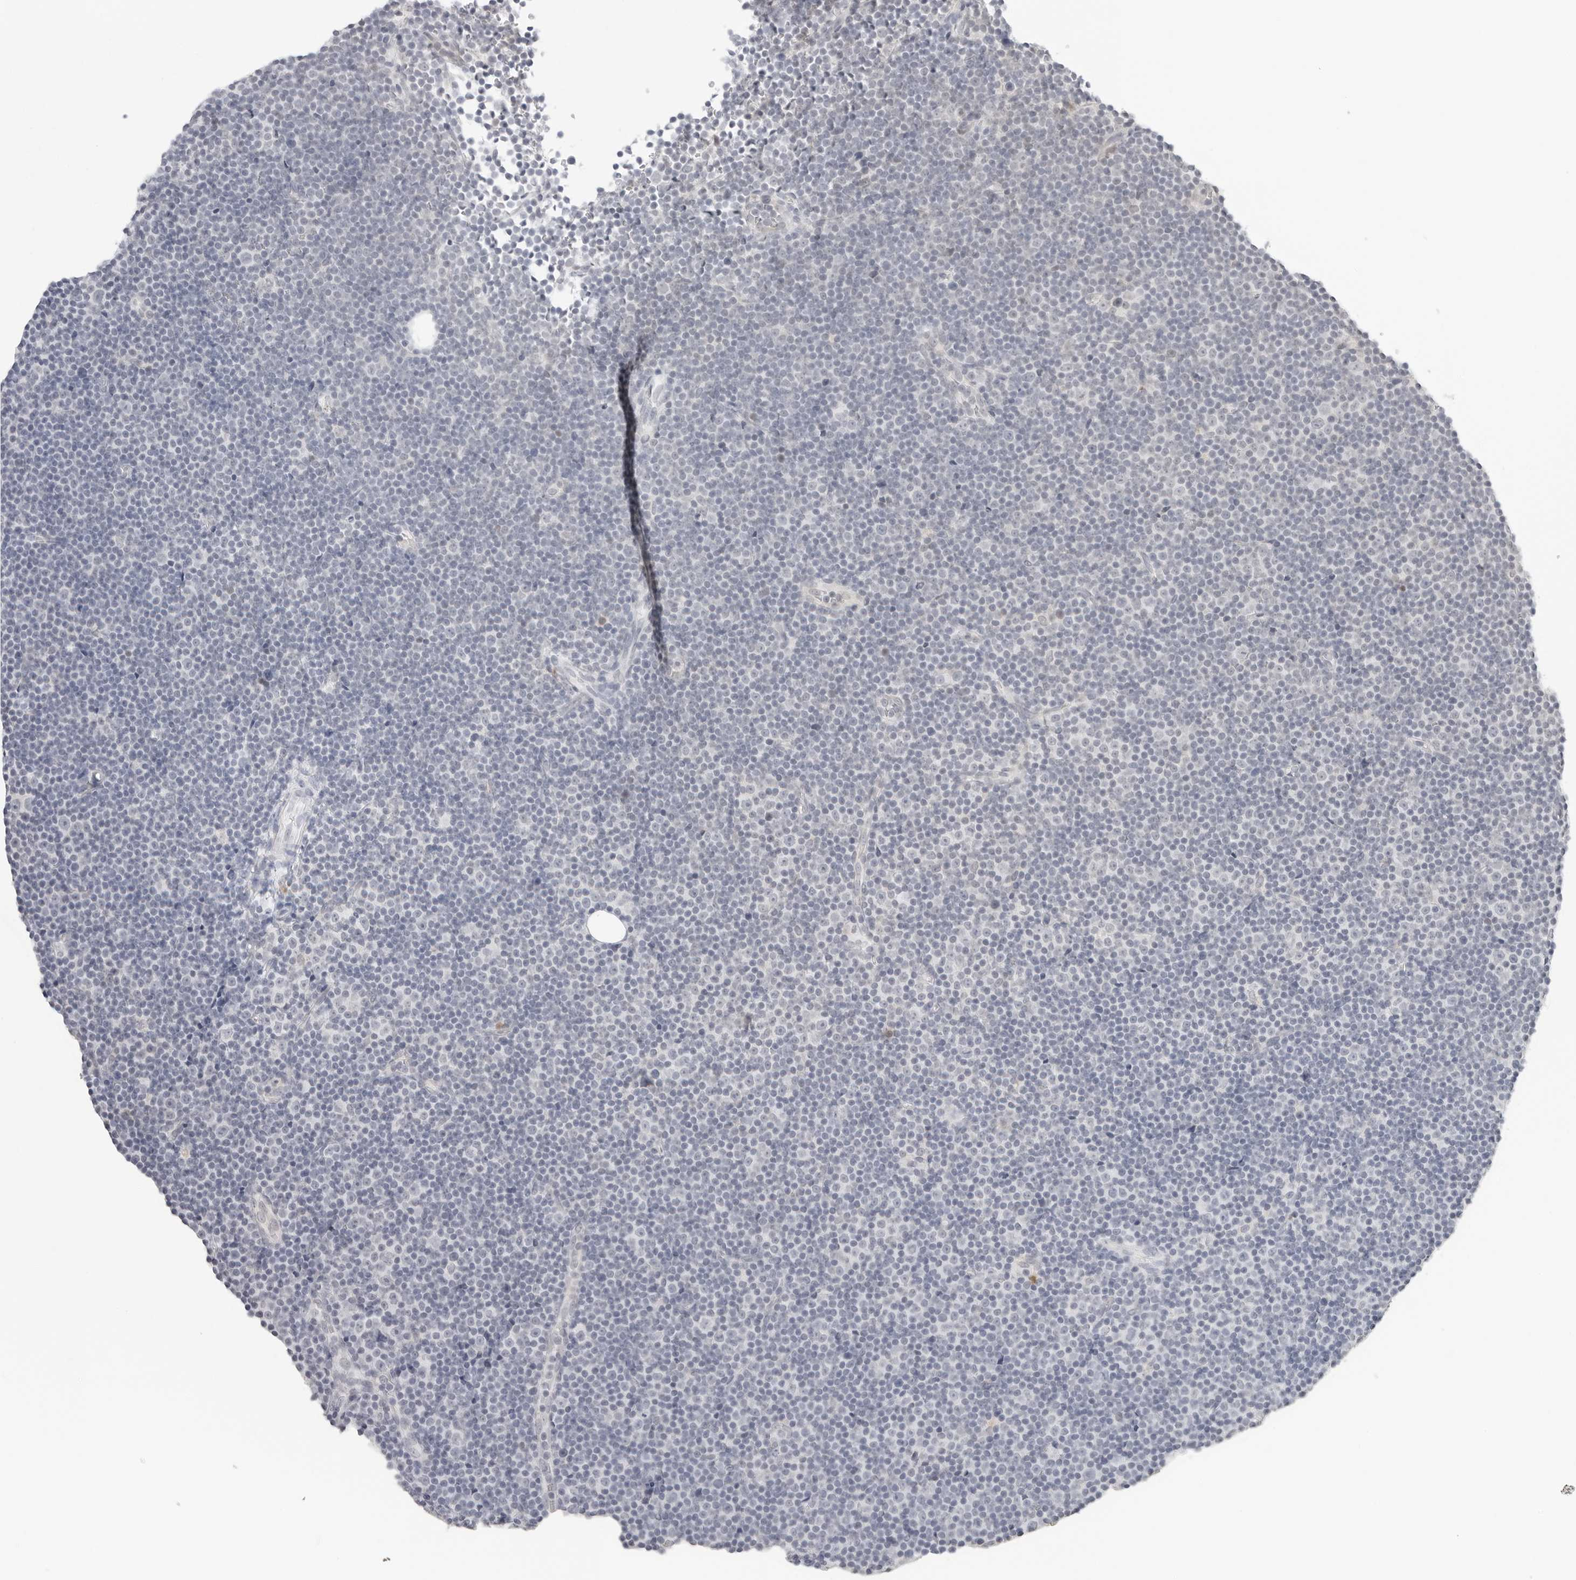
{"staining": {"intensity": "negative", "quantity": "none", "location": "none"}, "tissue": "lymphoma", "cell_type": "Tumor cells", "image_type": "cancer", "snomed": [{"axis": "morphology", "description": "Malignant lymphoma, non-Hodgkin's type, Low grade"}, {"axis": "topography", "description": "Lymph node"}], "caption": "Image shows no significant protein expression in tumor cells of lymphoma. (DAB immunohistochemistry (IHC) visualized using brightfield microscopy, high magnification).", "gene": "EDN2", "patient": {"sex": "female", "age": 67}}